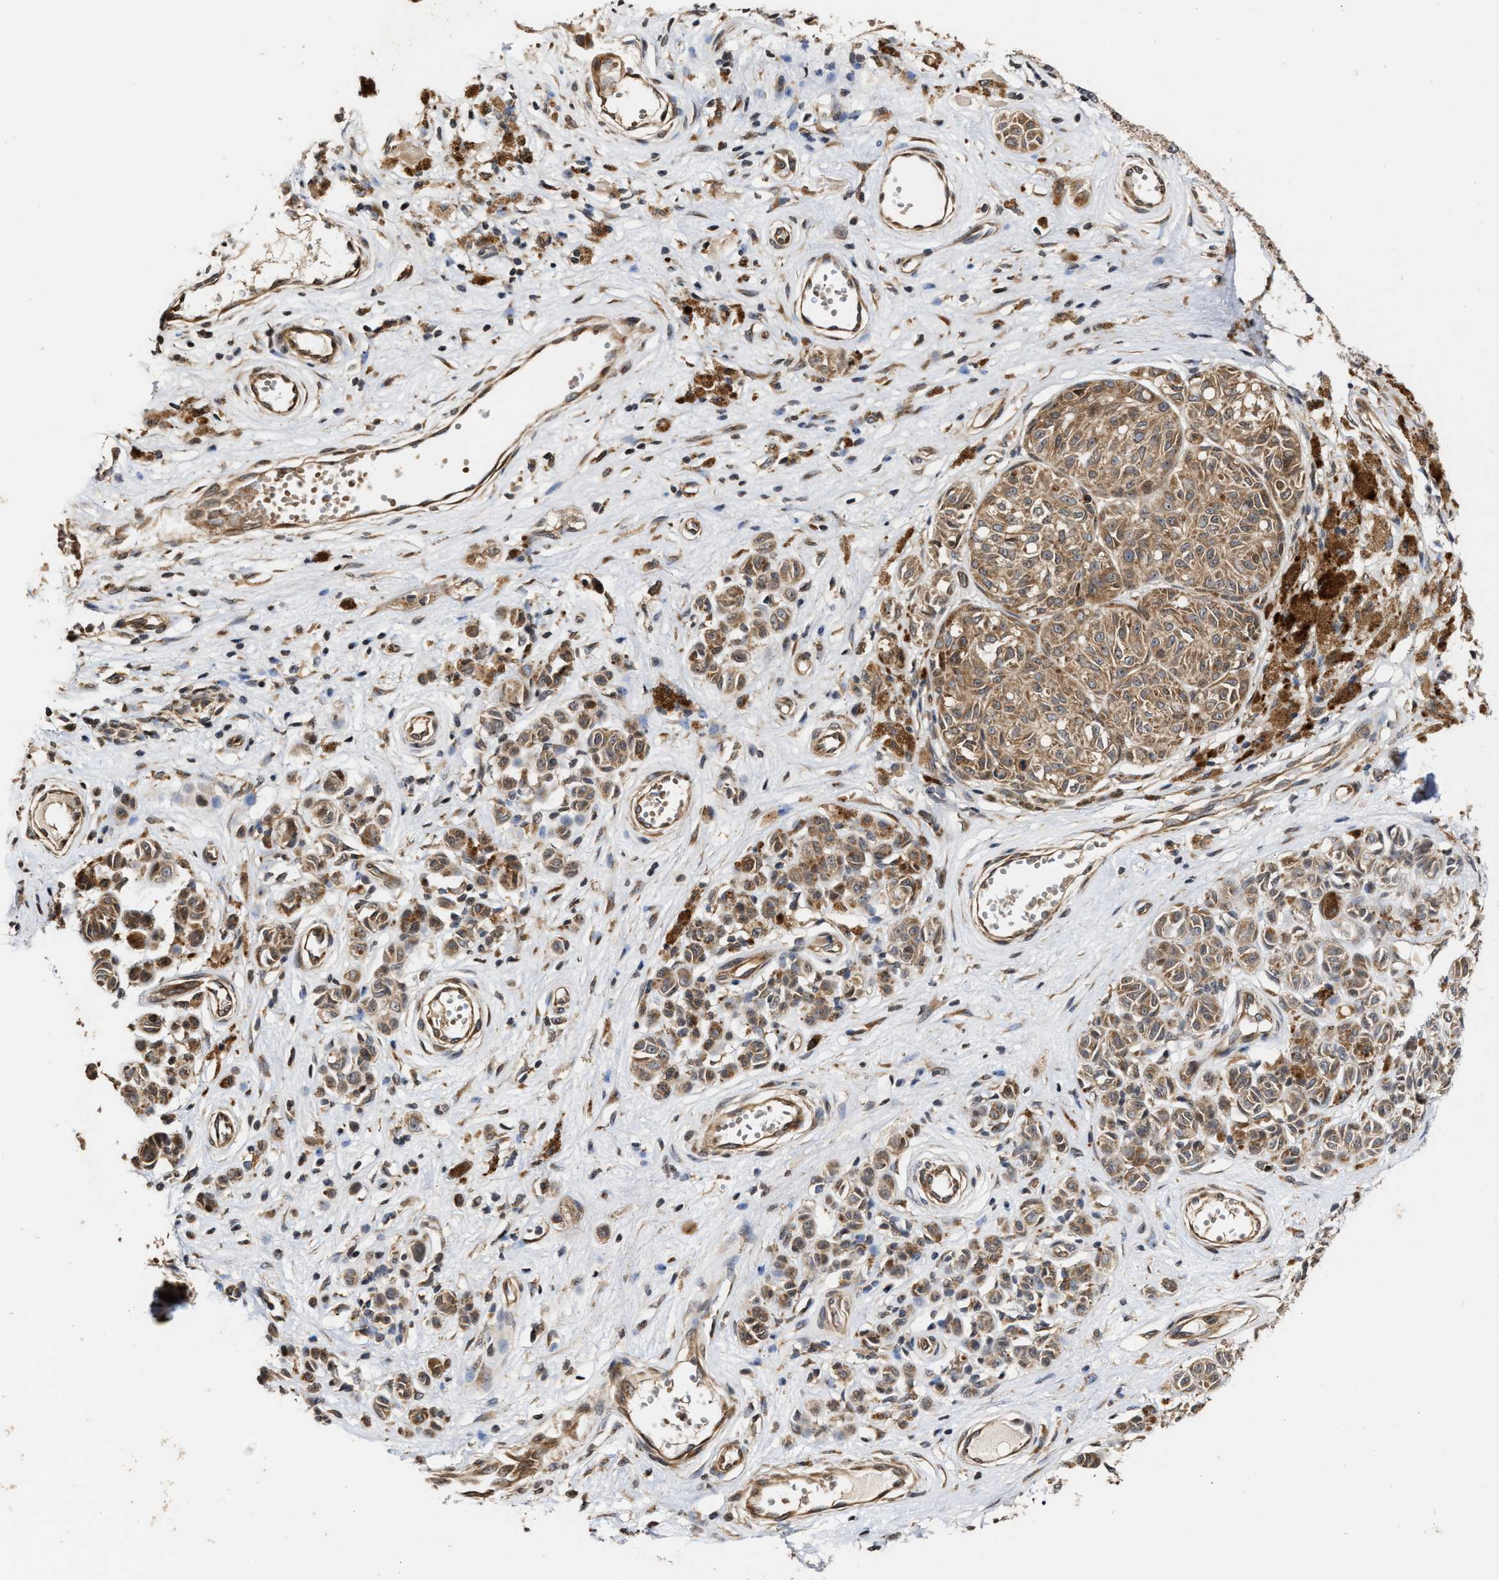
{"staining": {"intensity": "moderate", "quantity": ">75%", "location": "cytoplasmic/membranous"}, "tissue": "melanoma", "cell_type": "Tumor cells", "image_type": "cancer", "snomed": [{"axis": "morphology", "description": "Malignant melanoma, NOS"}, {"axis": "topography", "description": "Skin"}], "caption": "Human melanoma stained with a brown dye demonstrates moderate cytoplasmic/membranous positive positivity in about >75% of tumor cells.", "gene": "SAR1A", "patient": {"sex": "female", "age": 64}}